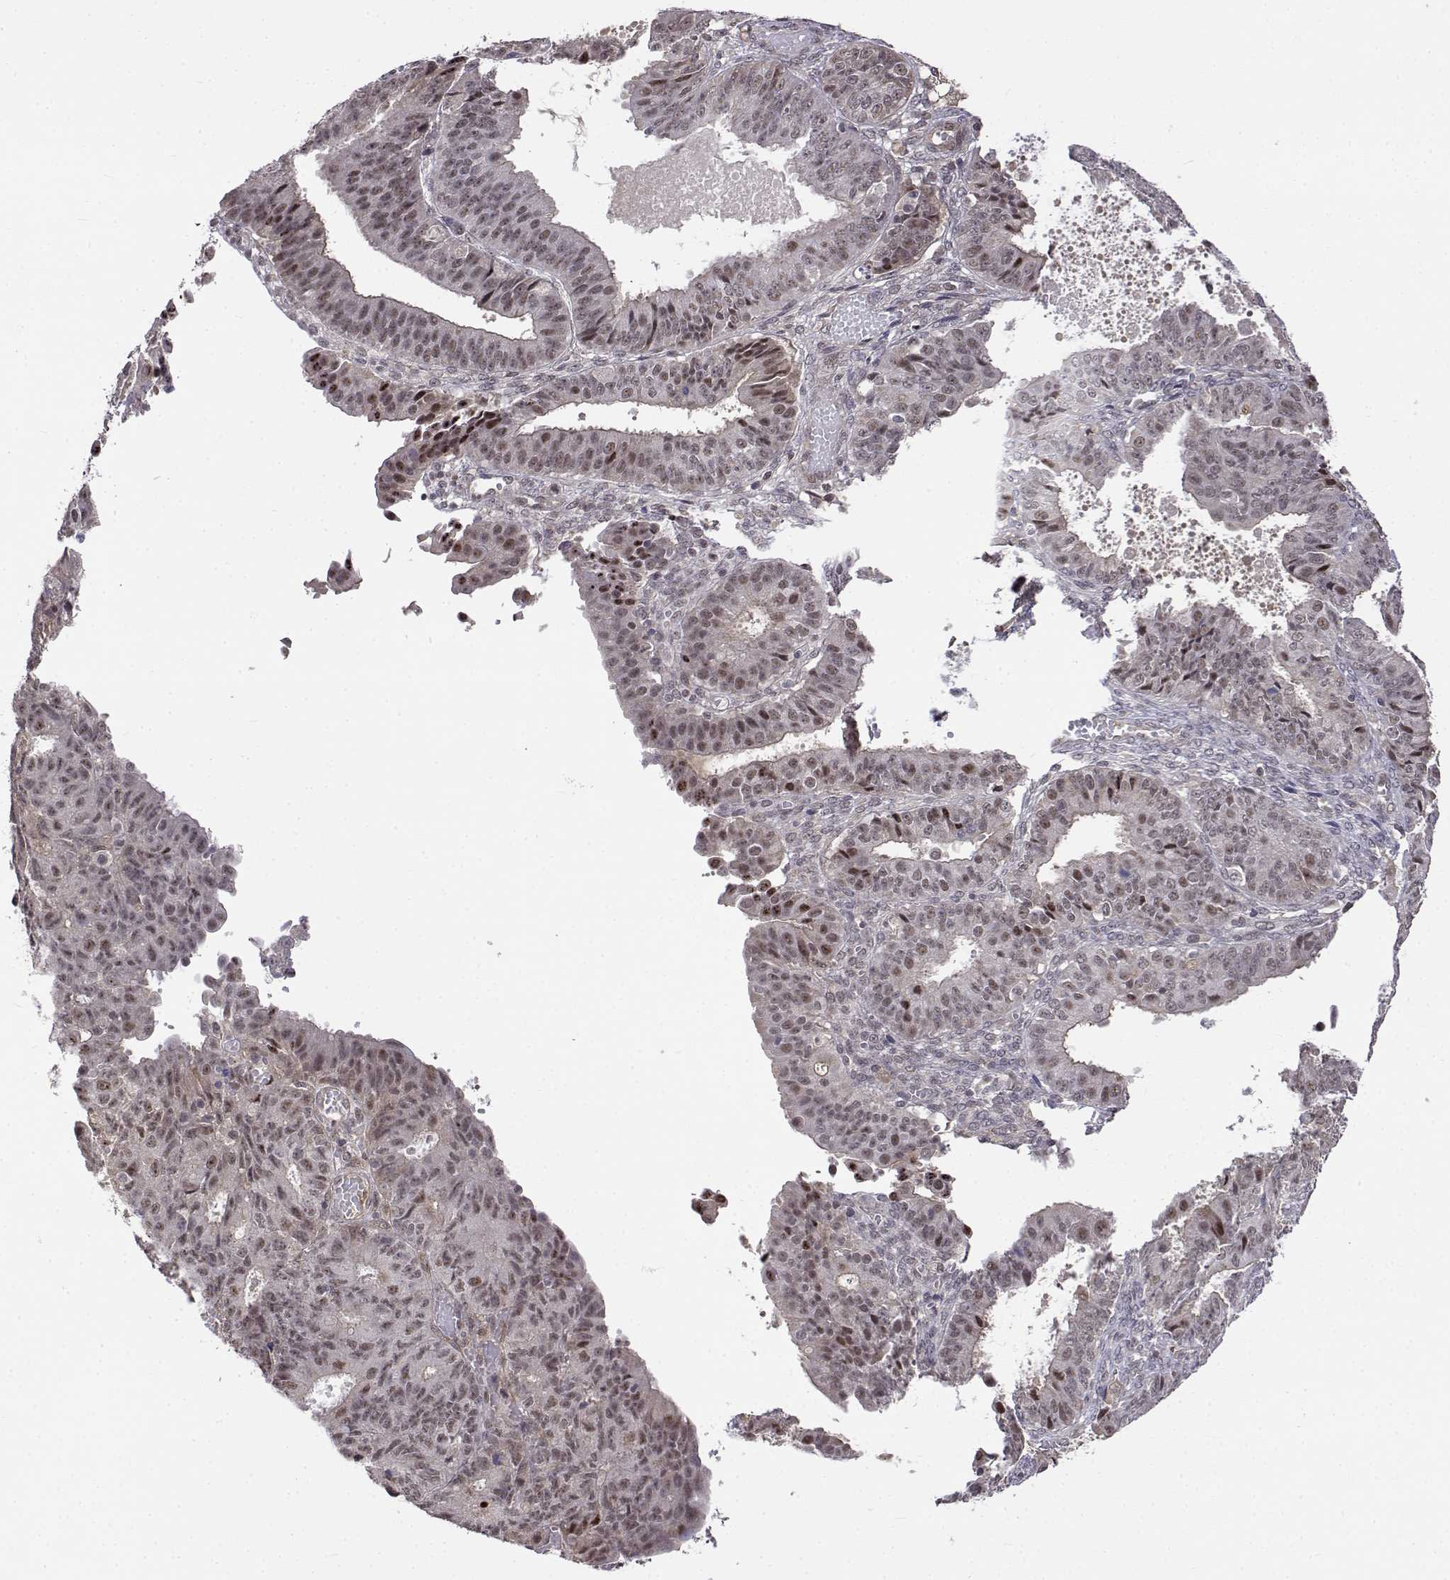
{"staining": {"intensity": "weak", "quantity": "25%-75%", "location": "nuclear"}, "tissue": "ovarian cancer", "cell_type": "Tumor cells", "image_type": "cancer", "snomed": [{"axis": "morphology", "description": "Carcinoma, endometroid"}, {"axis": "topography", "description": "Ovary"}], "caption": "Ovarian cancer stained with a brown dye reveals weak nuclear positive expression in about 25%-75% of tumor cells.", "gene": "ITGA7", "patient": {"sex": "female", "age": 42}}